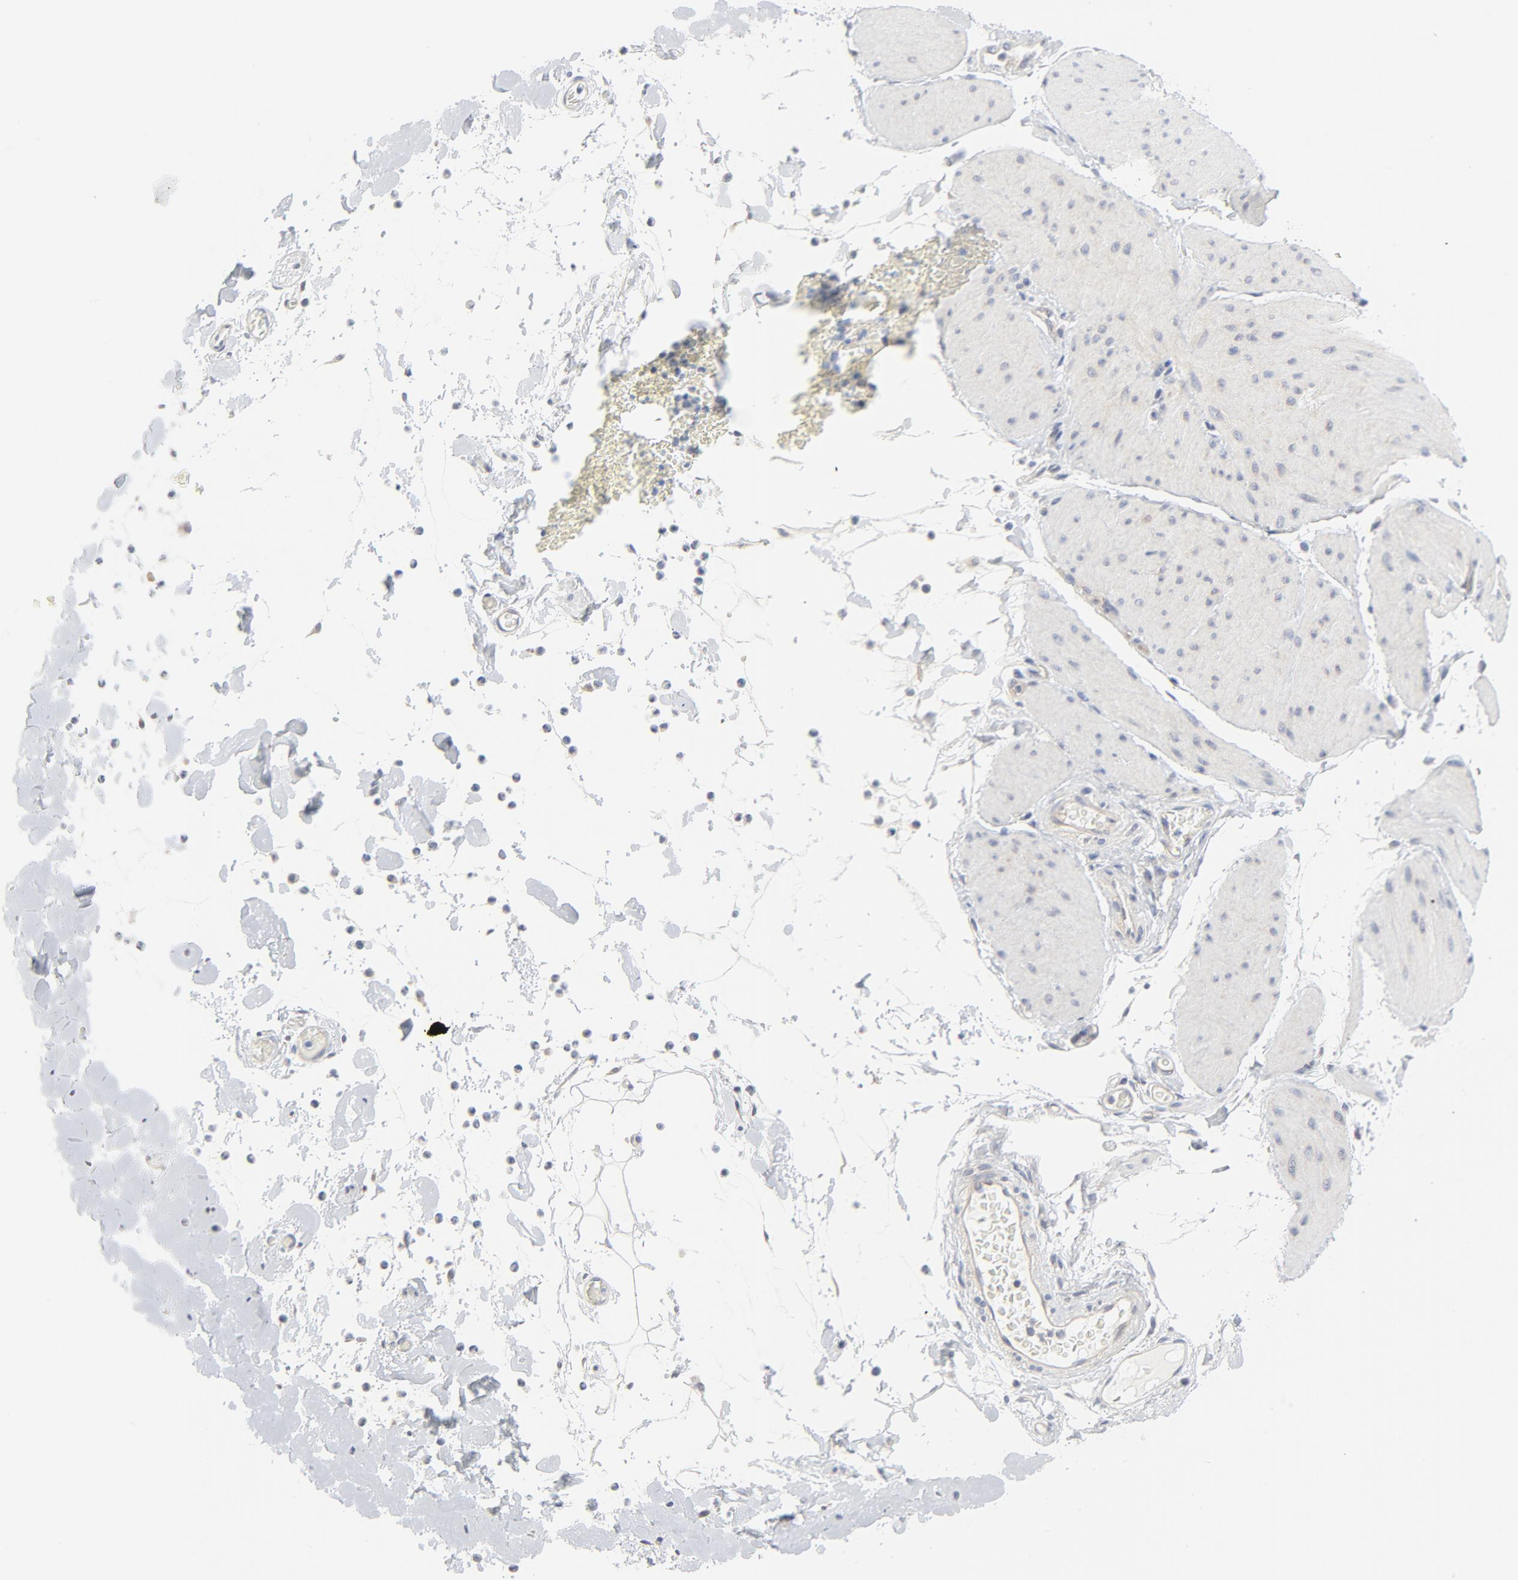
{"staining": {"intensity": "negative", "quantity": "none", "location": "none"}, "tissue": "smooth muscle", "cell_type": "Smooth muscle cells", "image_type": "normal", "snomed": [{"axis": "morphology", "description": "Normal tissue, NOS"}, {"axis": "topography", "description": "Smooth muscle"}, {"axis": "topography", "description": "Colon"}], "caption": "Immunohistochemistry (IHC) histopathology image of benign human smooth muscle stained for a protein (brown), which reveals no positivity in smooth muscle cells.", "gene": "BAD", "patient": {"sex": "male", "age": 67}}